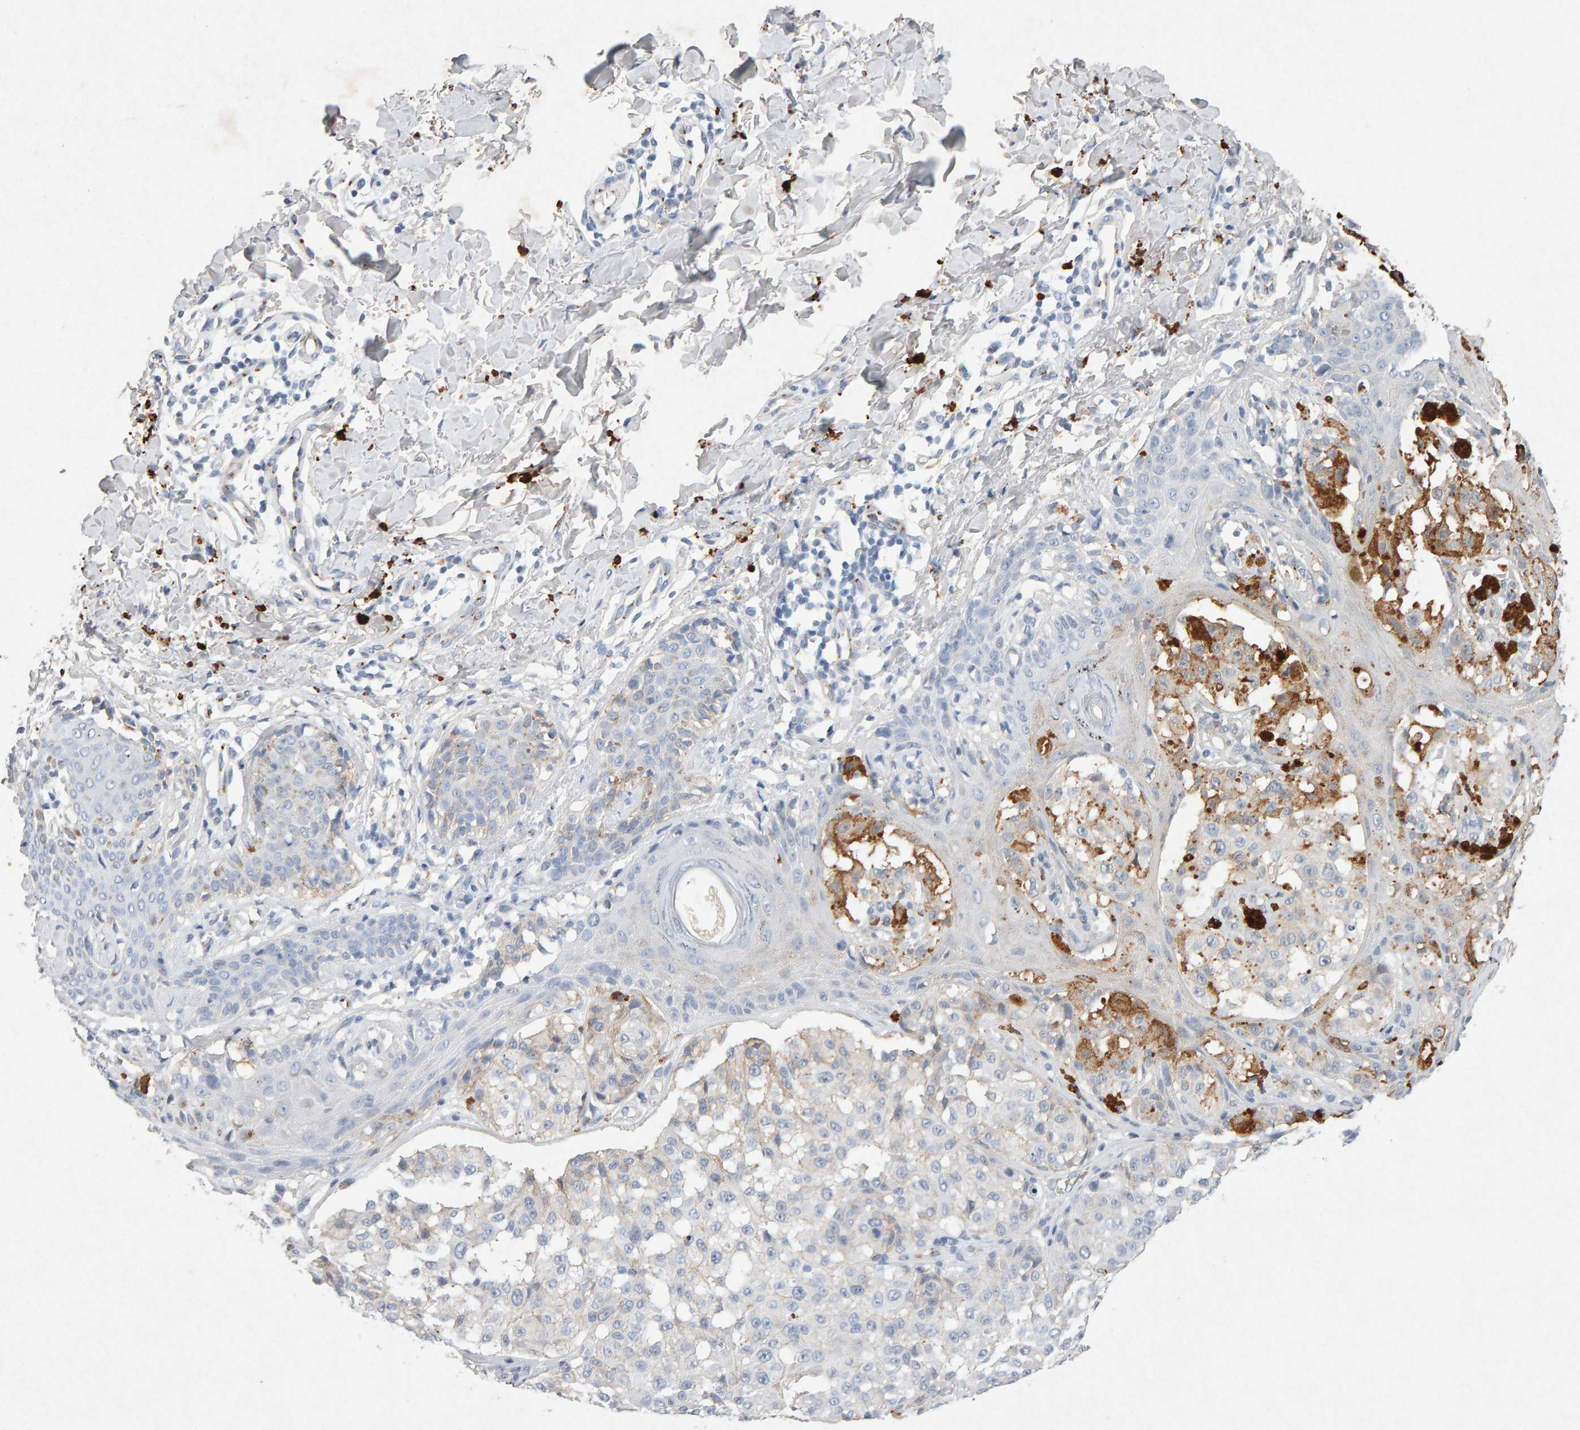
{"staining": {"intensity": "negative", "quantity": "none", "location": "none"}, "tissue": "melanoma", "cell_type": "Tumor cells", "image_type": "cancer", "snomed": [{"axis": "morphology", "description": "Malignant melanoma, NOS"}, {"axis": "topography", "description": "Skin"}], "caption": "Malignant melanoma stained for a protein using immunohistochemistry shows no positivity tumor cells.", "gene": "PTPRM", "patient": {"sex": "female", "age": 46}}